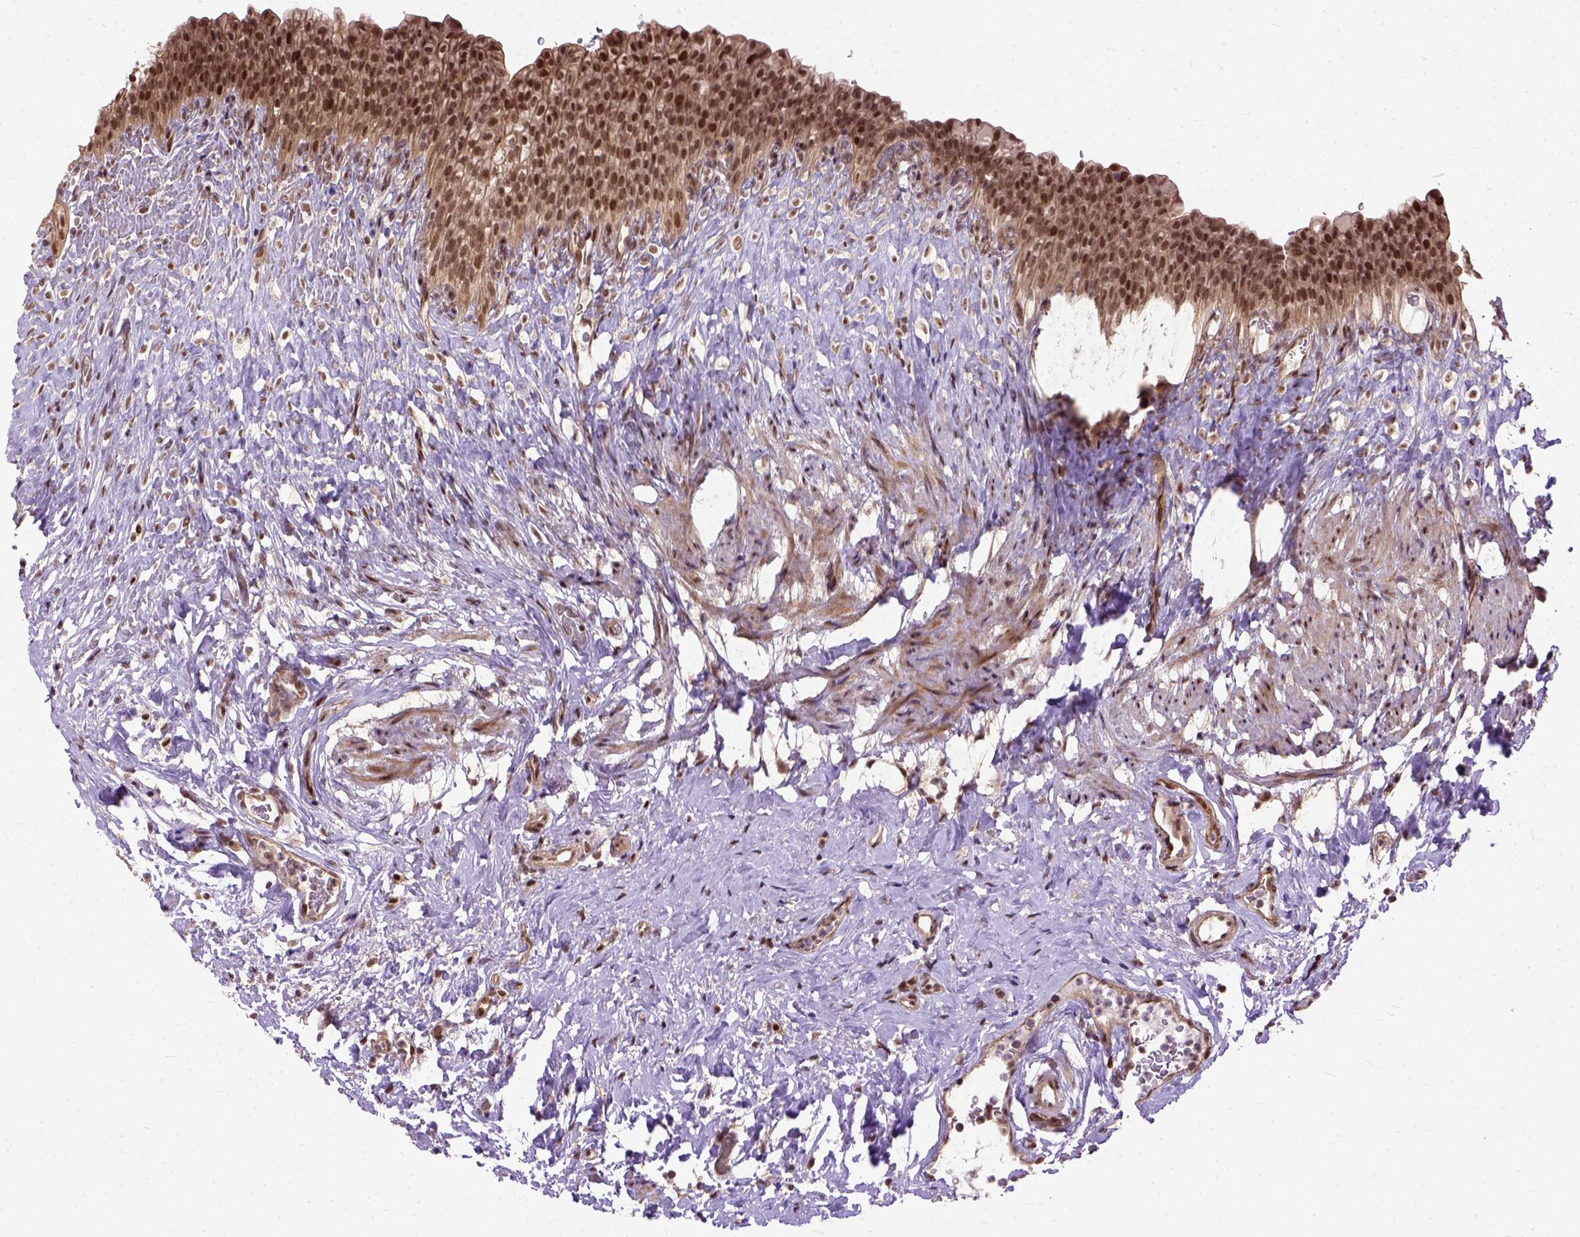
{"staining": {"intensity": "strong", "quantity": ">75%", "location": "nuclear"}, "tissue": "urinary bladder", "cell_type": "Urothelial cells", "image_type": "normal", "snomed": [{"axis": "morphology", "description": "Normal tissue, NOS"}, {"axis": "topography", "description": "Urinary bladder"}, {"axis": "topography", "description": "Prostate"}], "caption": "Brown immunohistochemical staining in normal human urinary bladder reveals strong nuclear positivity in approximately >75% of urothelial cells.", "gene": "ZNF630", "patient": {"sex": "male", "age": 76}}